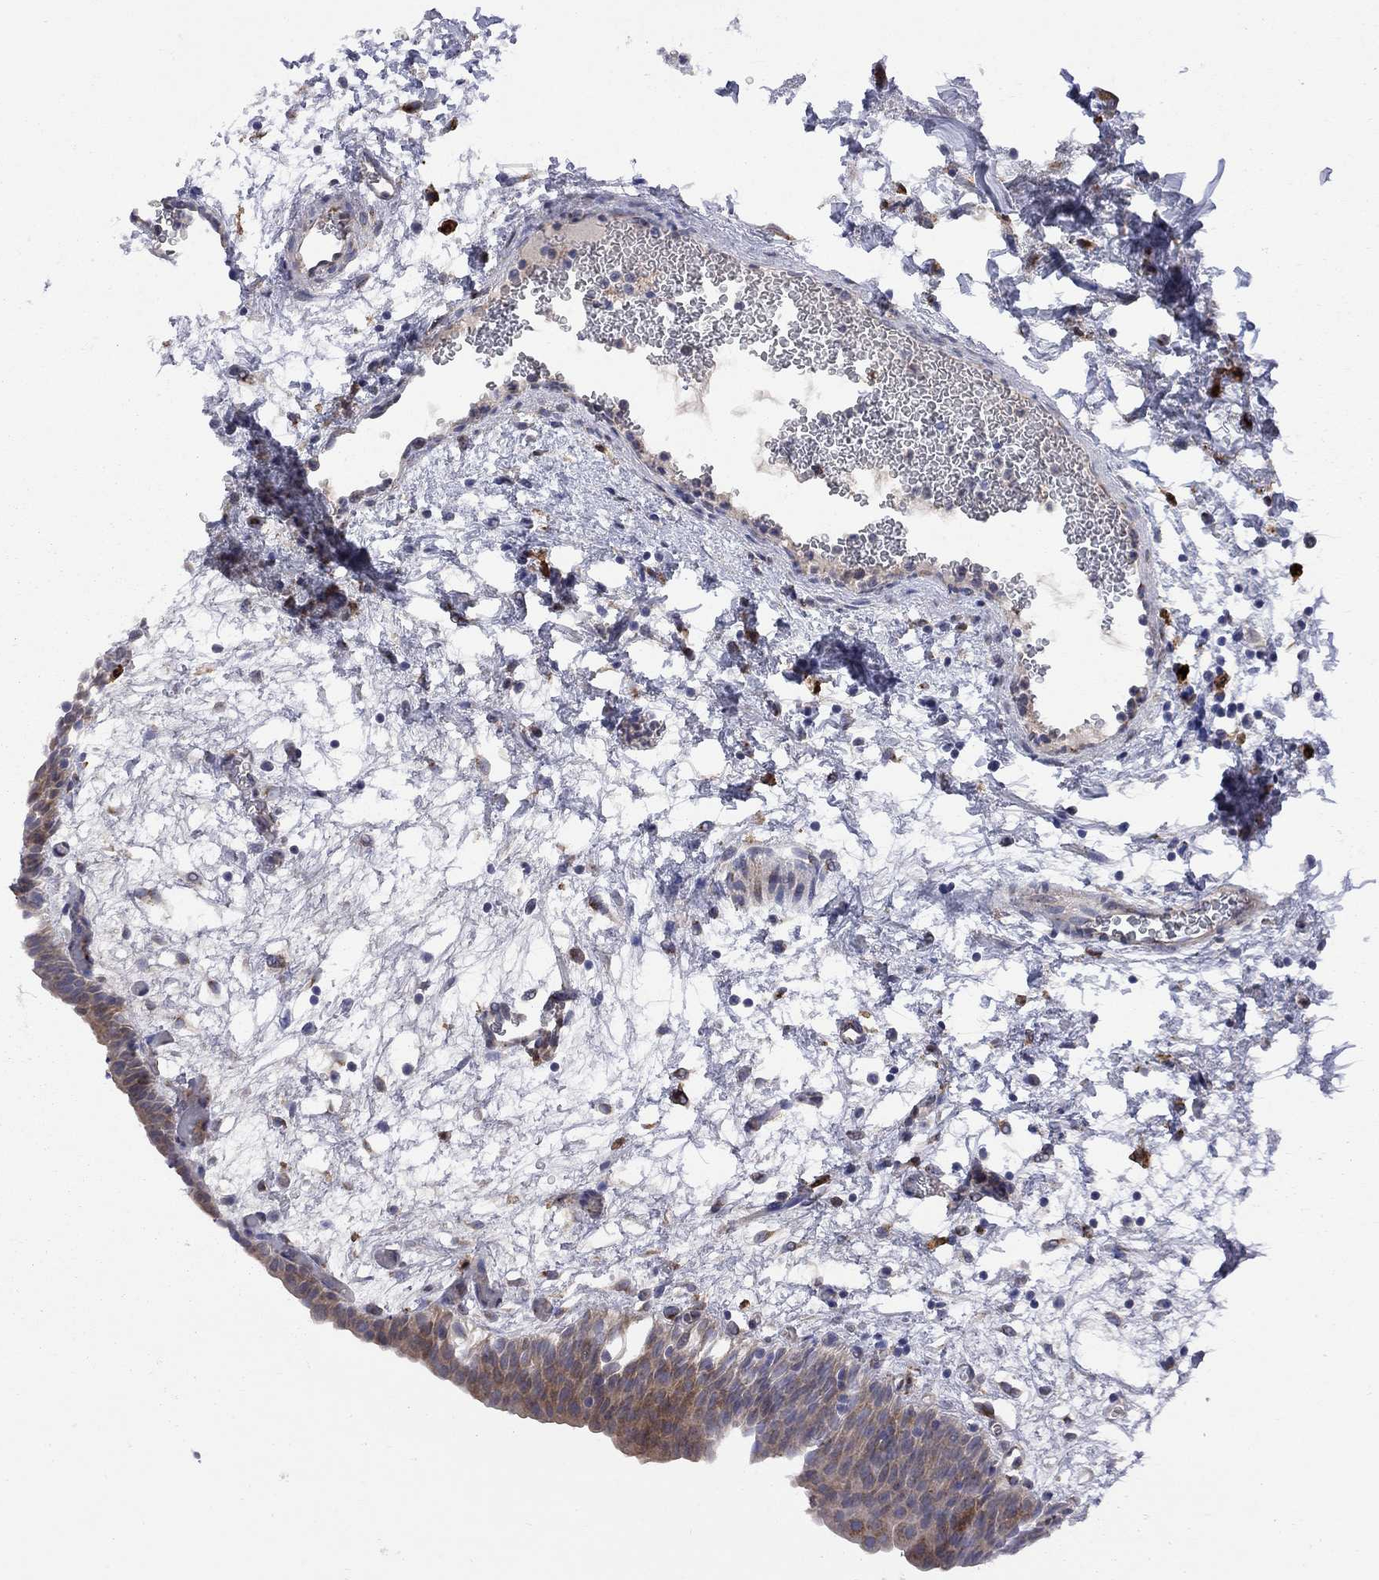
{"staining": {"intensity": "moderate", "quantity": "<25%", "location": "cytoplasmic/membranous"}, "tissue": "urinary bladder", "cell_type": "Urothelial cells", "image_type": "normal", "snomed": [{"axis": "morphology", "description": "Normal tissue, NOS"}, {"axis": "topography", "description": "Urinary bladder"}], "caption": "Protein expression by immunohistochemistry (IHC) exhibits moderate cytoplasmic/membranous positivity in about <25% of urothelial cells in unremarkable urinary bladder.", "gene": "MTHFR", "patient": {"sex": "male", "age": 76}}